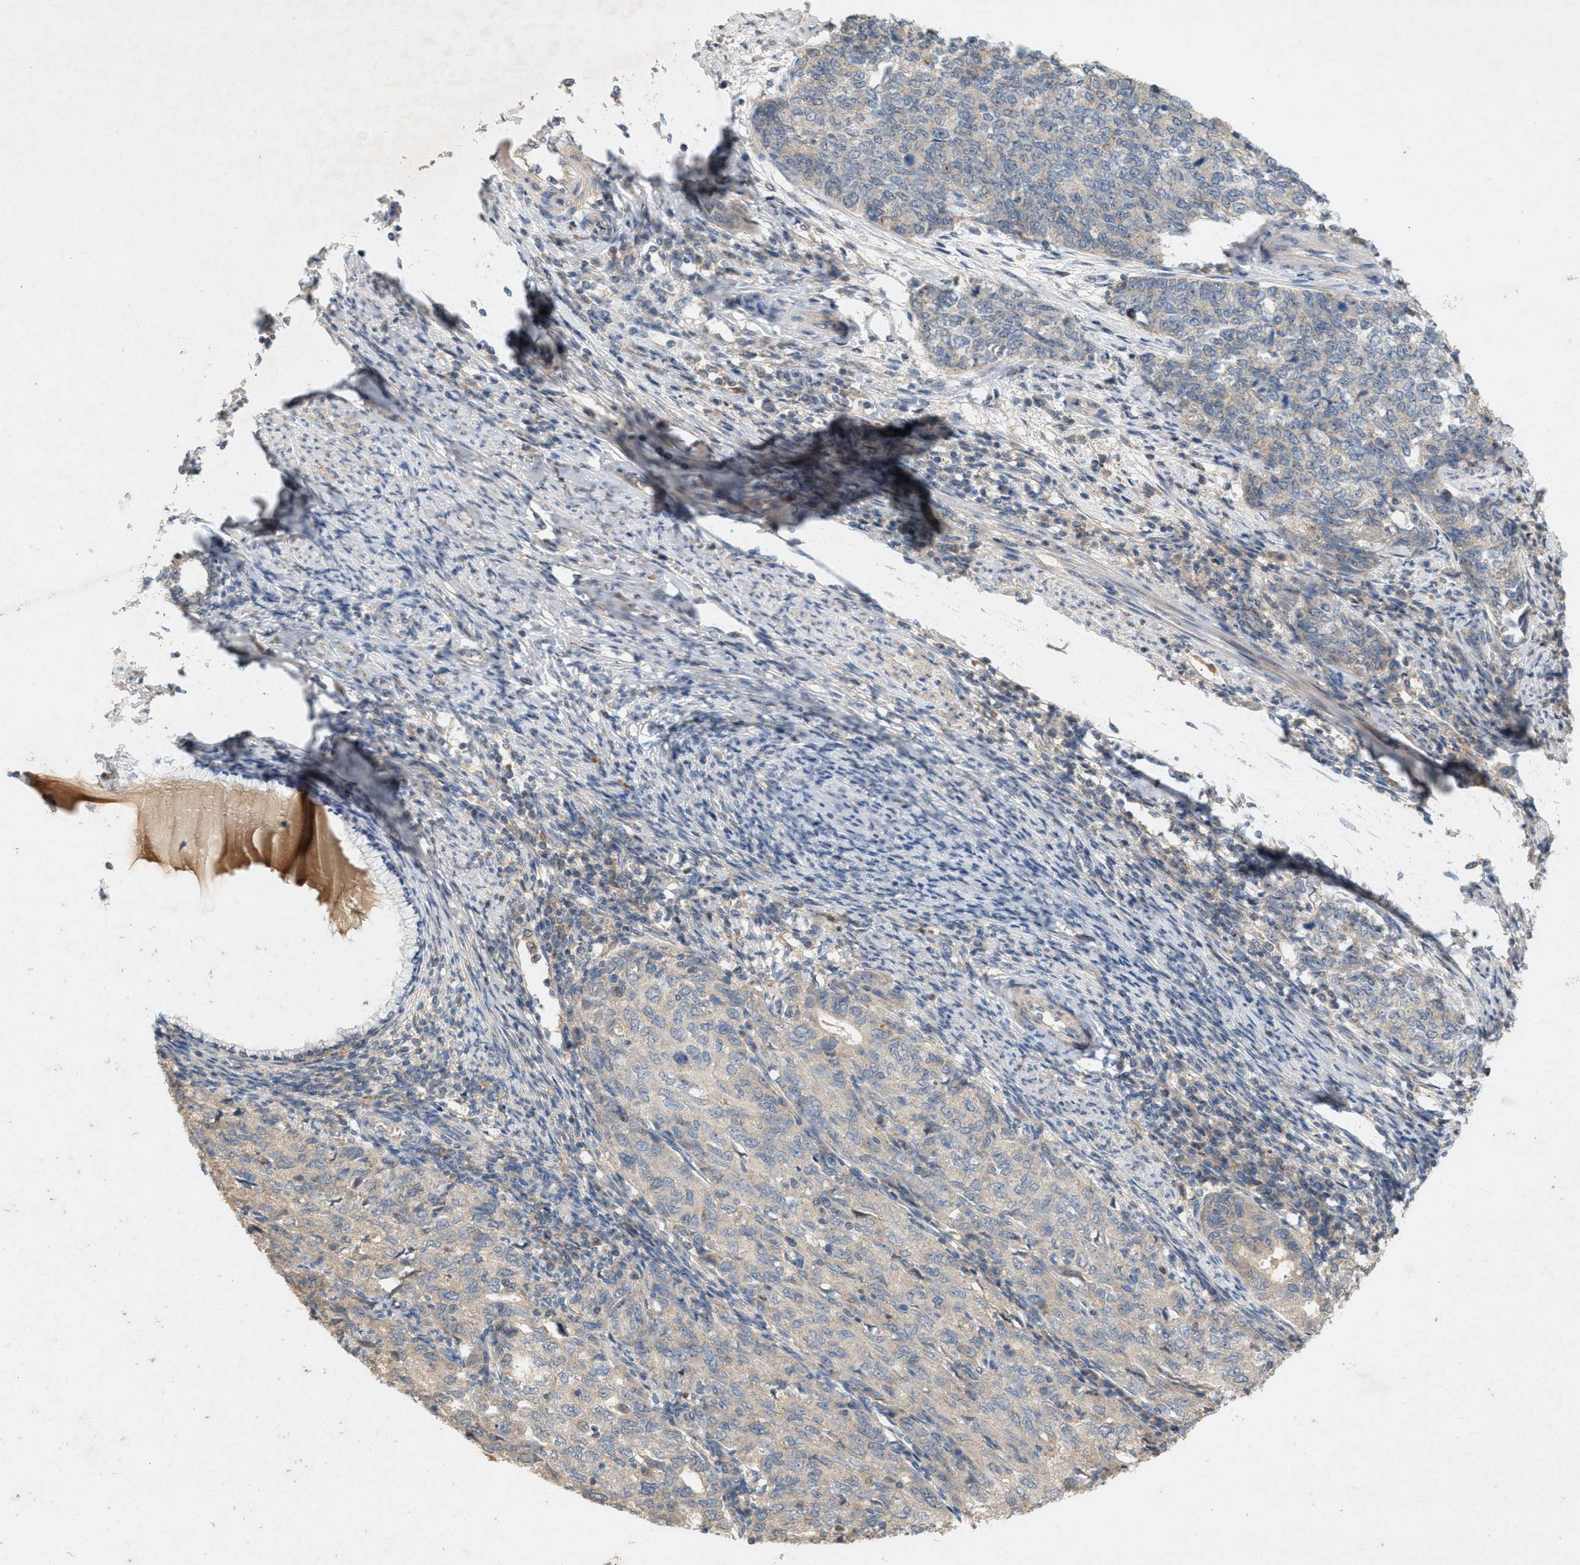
{"staining": {"intensity": "negative", "quantity": "none", "location": "none"}, "tissue": "cervical cancer", "cell_type": "Tumor cells", "image_type": "cancer", "snomed": [{"axis": "morphology", "description": "Squamous cell carcinoma, NOS"}, {"axis": "topography", "description": "Cervix"}], "caption": "The immunohistochemistry (IHC) micrograph has no significant expression in tumor cells of cervical cancer (squamous cell carcinoma) tissue.", "gene": "DCAF7", "patient": {"sex": "female", "age": 63}}